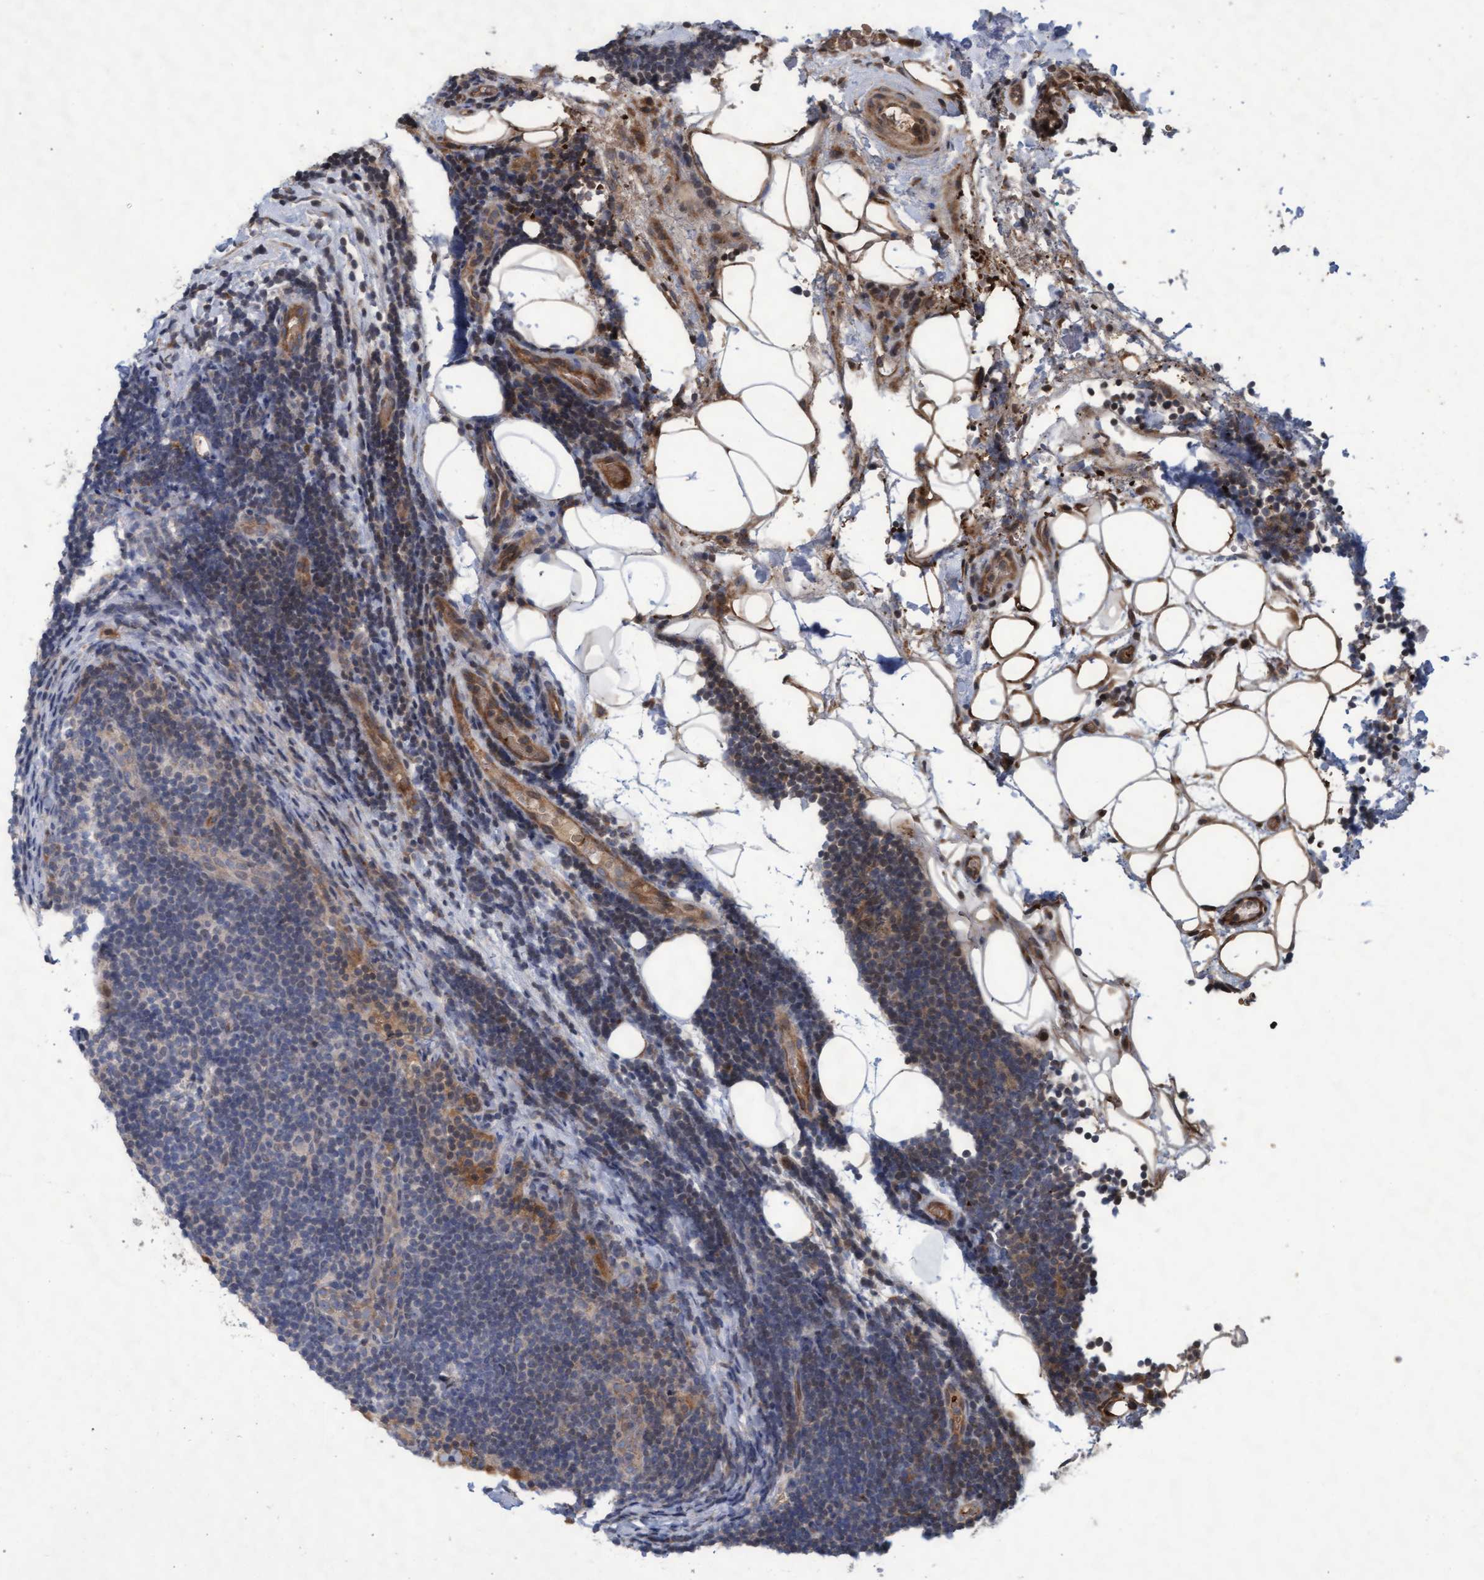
{"staining": {"intensity": "weak", "quantity": "<25%", "location": "cytoplasmic/membranous,nuclear"}, "tissue": "lymphoma", "cell_type": "Tumor cells", "image_type": "cancer", "snomed": [{"axis": "morphology", "description": "Malignant lymphoma, non-Hodgkin's type, Low grade"}, {"axis": "topography", "description": "Lymph node"}], "caption": "Low-grade malignant lymphoma, non-Hodgkin's type was stained to show a protein in brown. There is no significant positivity in tumor cells.", "gene": "KCNC2", "patient": {"sex": "male", "age": 83}}